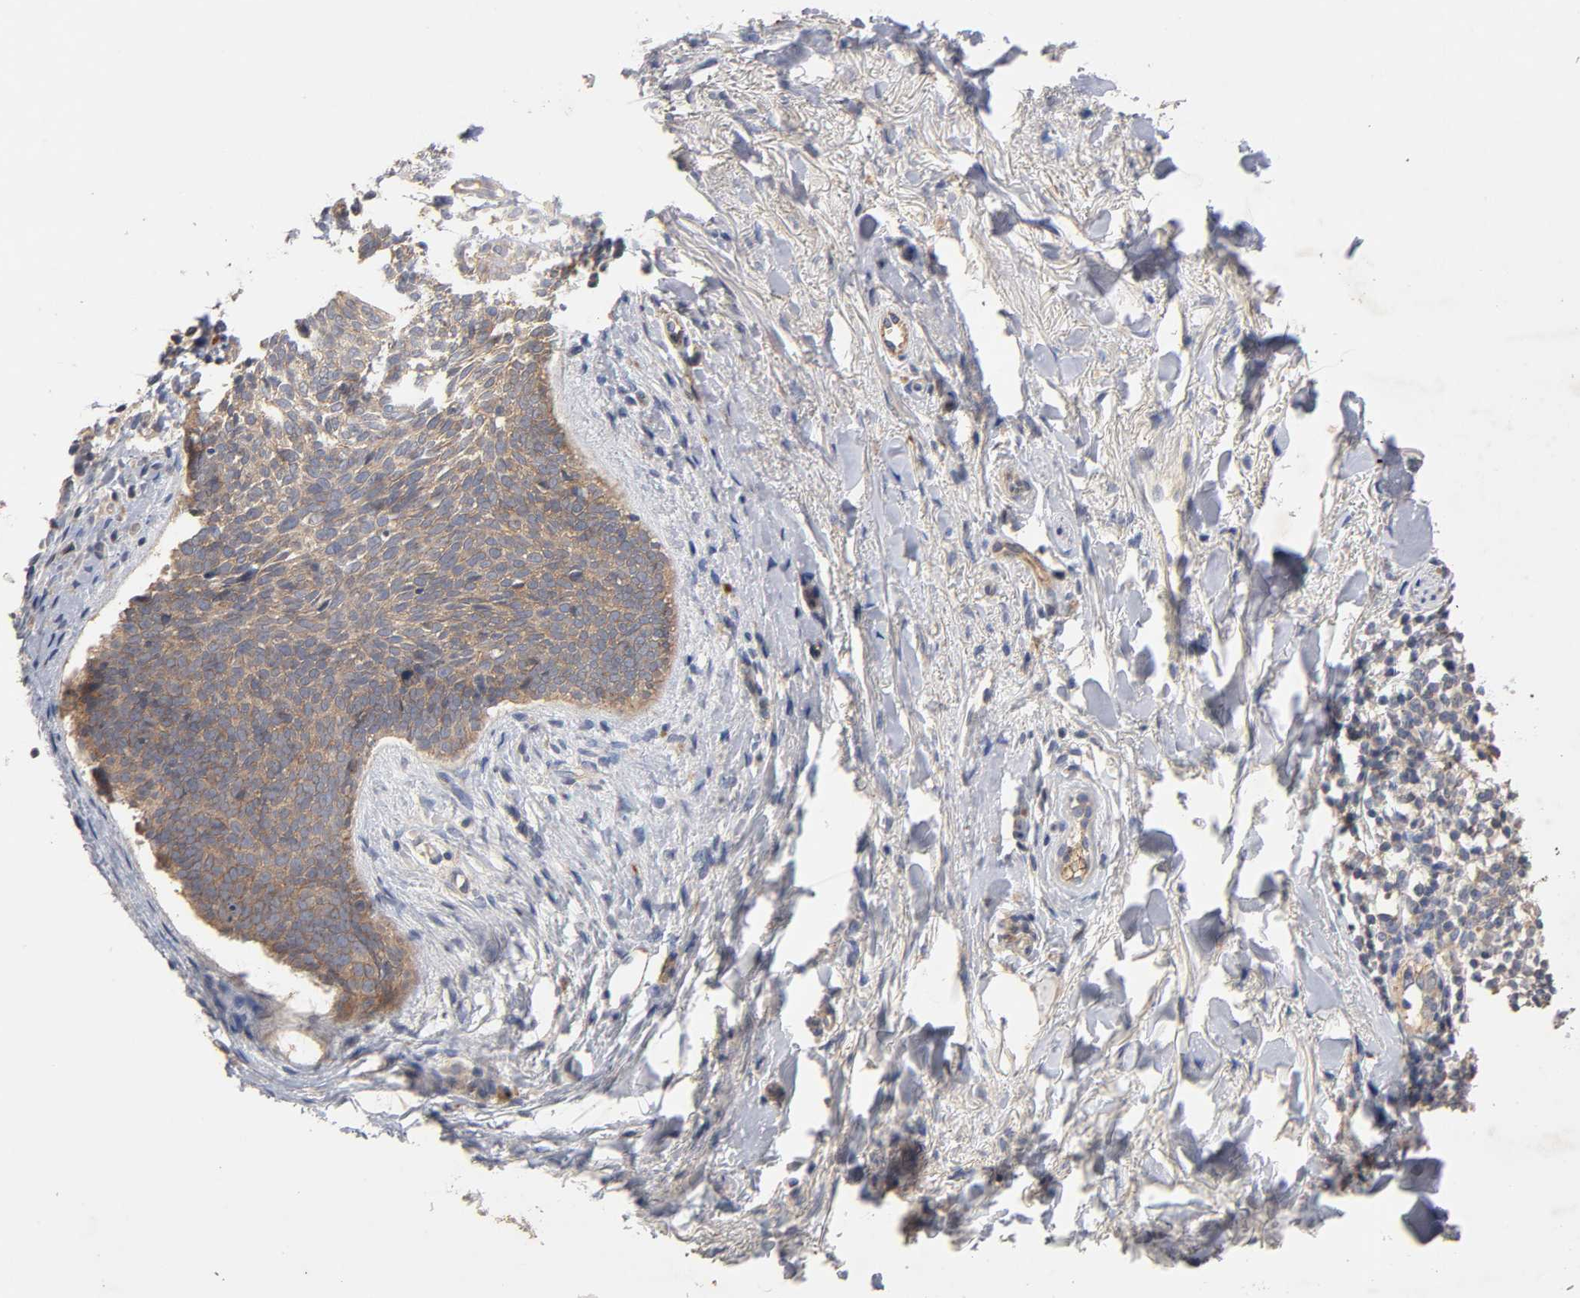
{"staining": {"intensity": "moderate", "quantity": ">75%", "location": "cytoplasmic/membranous"}, "tissue": "skin cancer", "cell_type": "Tumor cells", "image_type": "cancer", "snomed": [{"axis": "morphology", "description": "Normal tissue, NOS"}, {"axis": "morphology", "description": "Basal cell carcinoma"}, {"axis": "topography", "description": "Skin"}], "caption": "Immunohistochemistry micrograph of neoplastic tissue: skin cancer (basal cell carcinoma) stained using IHC displays medium levels of moderate protein expression localized specifically in the cytoplasmic/membranous of tumor cells, appearing as a cytoplasmic/membranous brown color.", "gene": "PDZD11", "patient": {"sex": "female", "age": 69}}